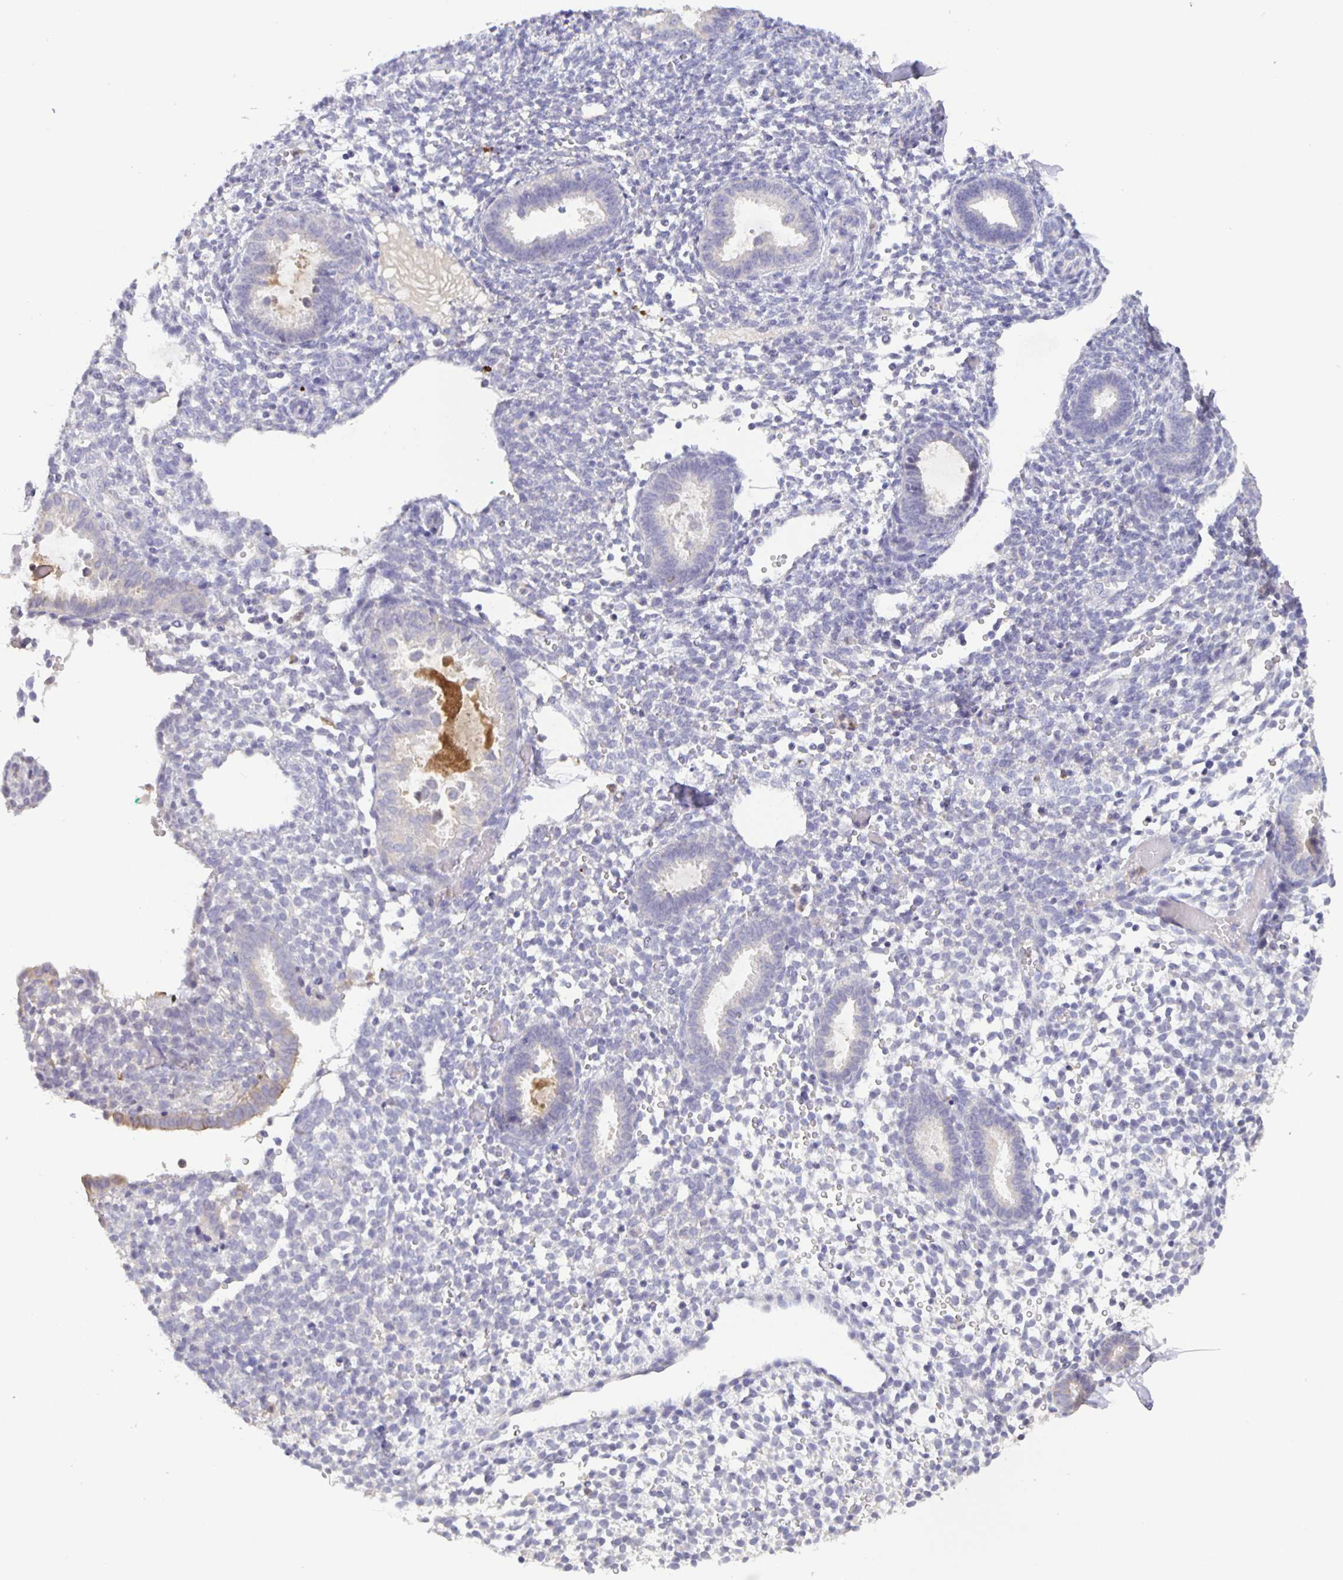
{"staining": {"intensity": "negative", "quantity": "none", "location": "none"}, "tissue": "endometrium", "cell_type": "Cells in endometrial stroma", "image_type": "normal", "snomed": [{"axis": "morphology", "description": "Normal tissue, NOS"}, {"axis": "topography", "description": "Endometrium"}], "caption": "This is an immunohistochemistry image of normal human endometrium. There is no staining in cells in endometrial stroma.", "gene": "GDF15", "patient": {"sex": "female", "age": 36}}